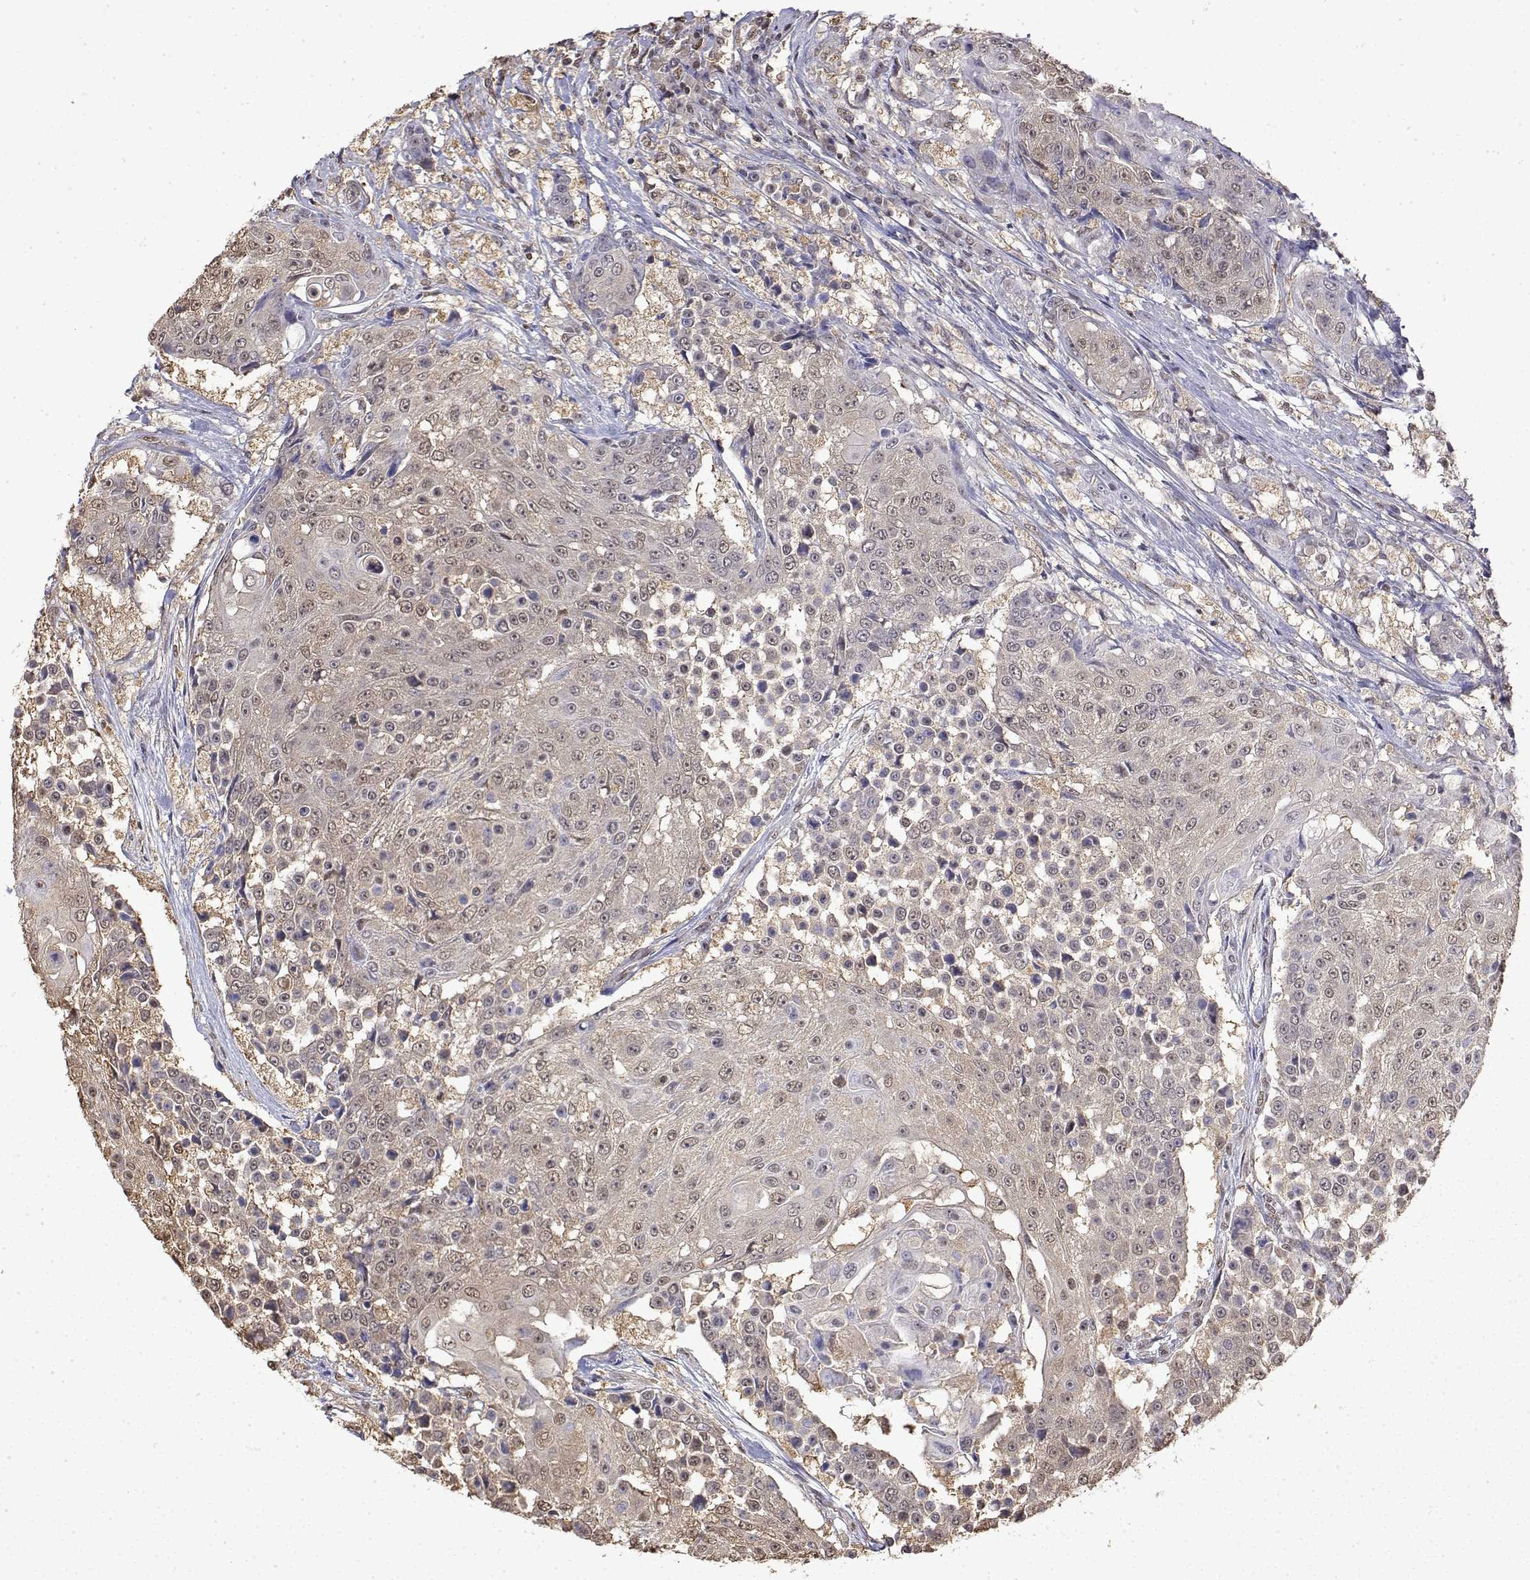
{"staining": {"intensity": "weak", "quantity": ">75%", "location": "nuclear"}, "tissue": "urothelial cancer", "cell_type": "Tumor cells", "image_type": "cancer", "snomed": [{"axis": "morphology", "description": "Urothelial carcinoma, High grade"}, {"axis": "topography", "description": "Urinary bladder"}], "caption": "High-grade urothelial carcinoma tissue displays weak nuclear positivity in approximately >75% of tumor cells Ihc stains the protein in brown and the nuclei are stained blue.", "gene": "TPI1", "patient": {"sex": "female", "age": 63}}